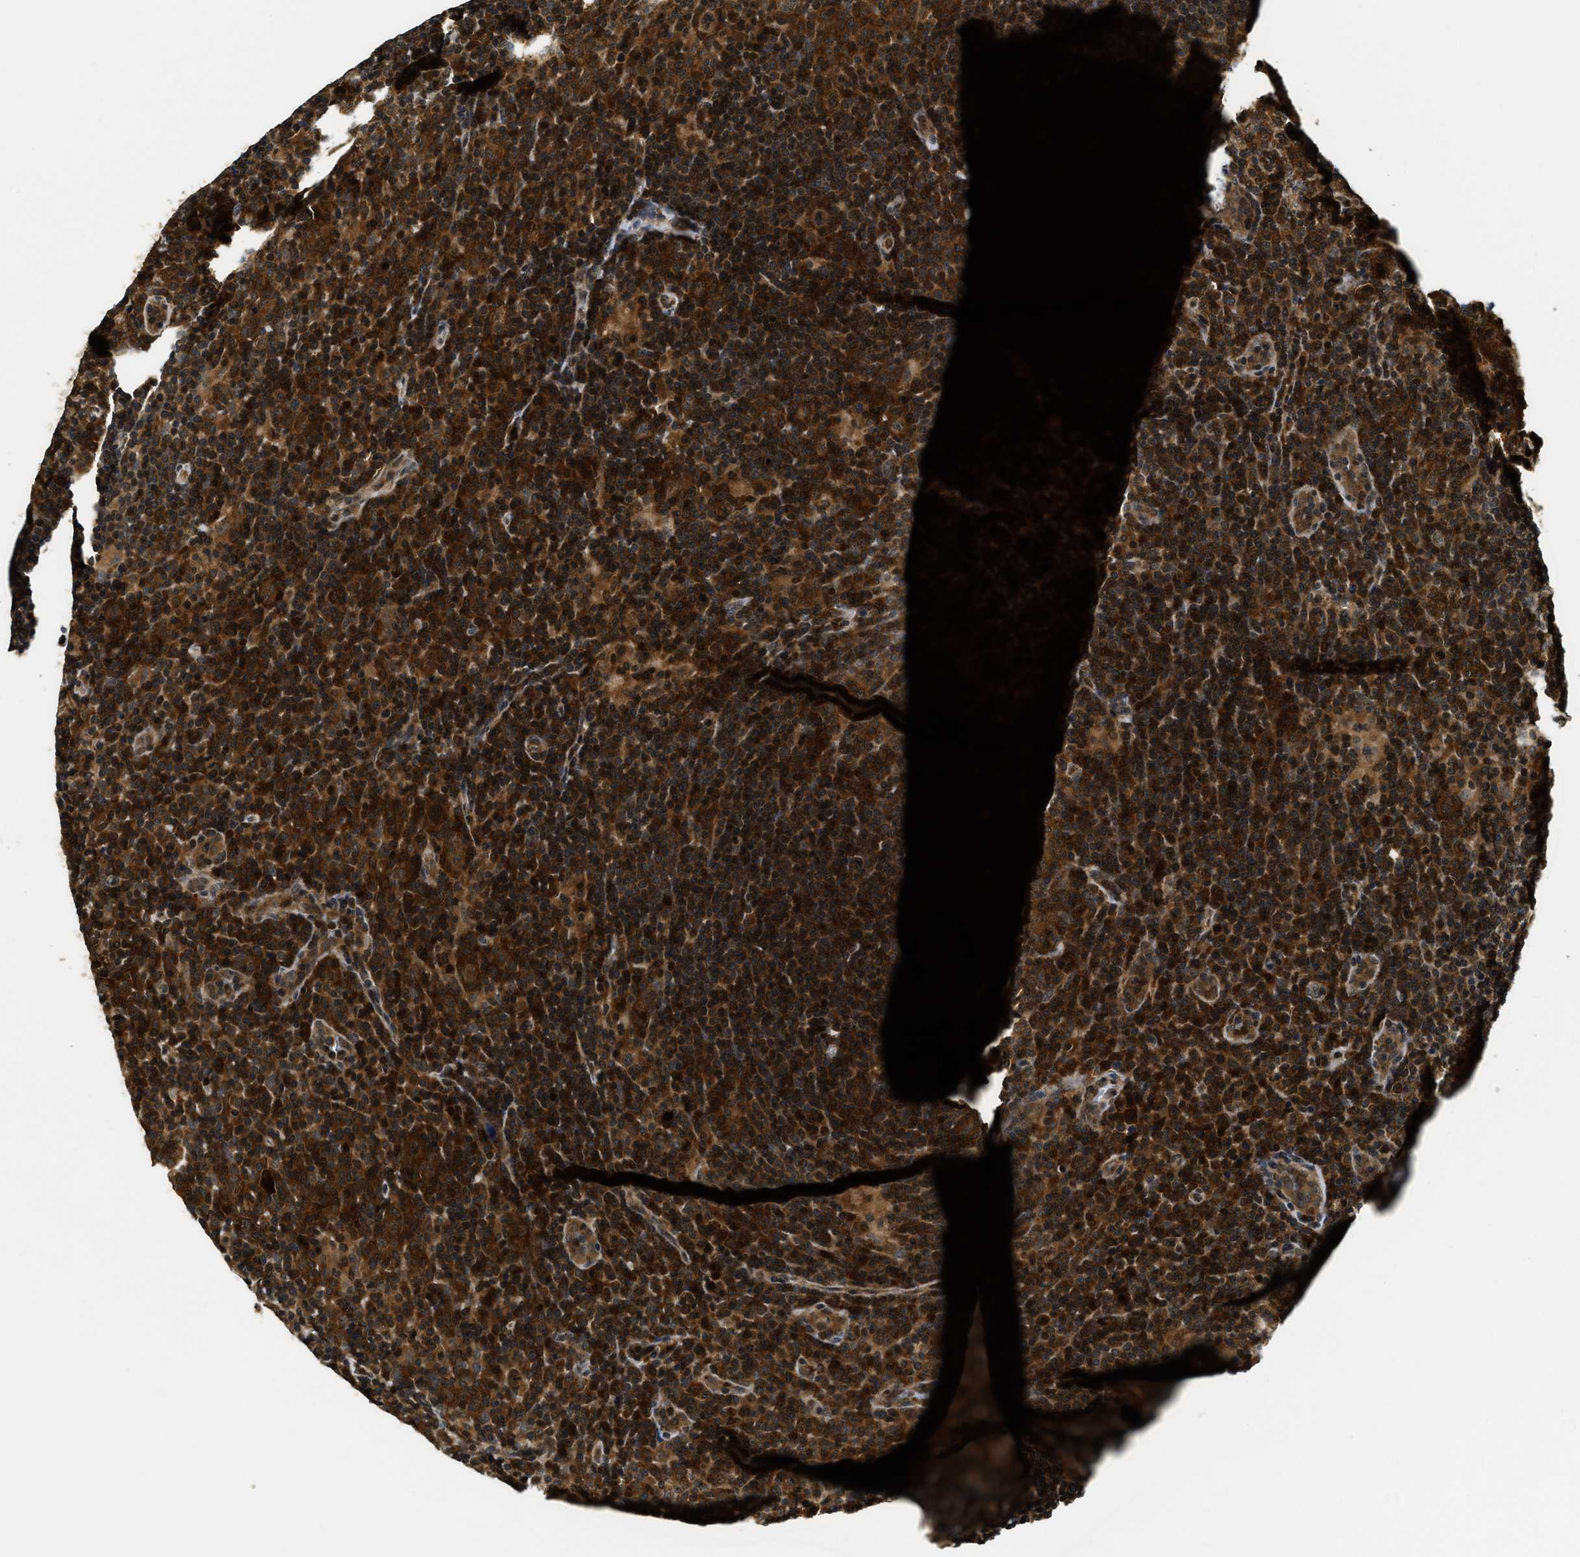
{"staining": {"intensity": "strong", "quantity": ">75%", "location": "cytoplasmic/membranous"}, "tissue": "lymphoma", "cell_type": "Tumor cells", "image_type": "cancer", "snomed": [{"axis": "morphology", "description": "Hodgkin's disease, NOS"}, {"axis": "topography", "description": "Lymph node"}], "caption": "Immunohistochemistry micrograph of human Hodgkin's disease stained for a protein (brown), which shows high levels of strong cytoplasmic/membranous positivity in approximately >75% of tumor cells.", "gene": "ADSL", "patient": {"sex": "female", "age": 57}}